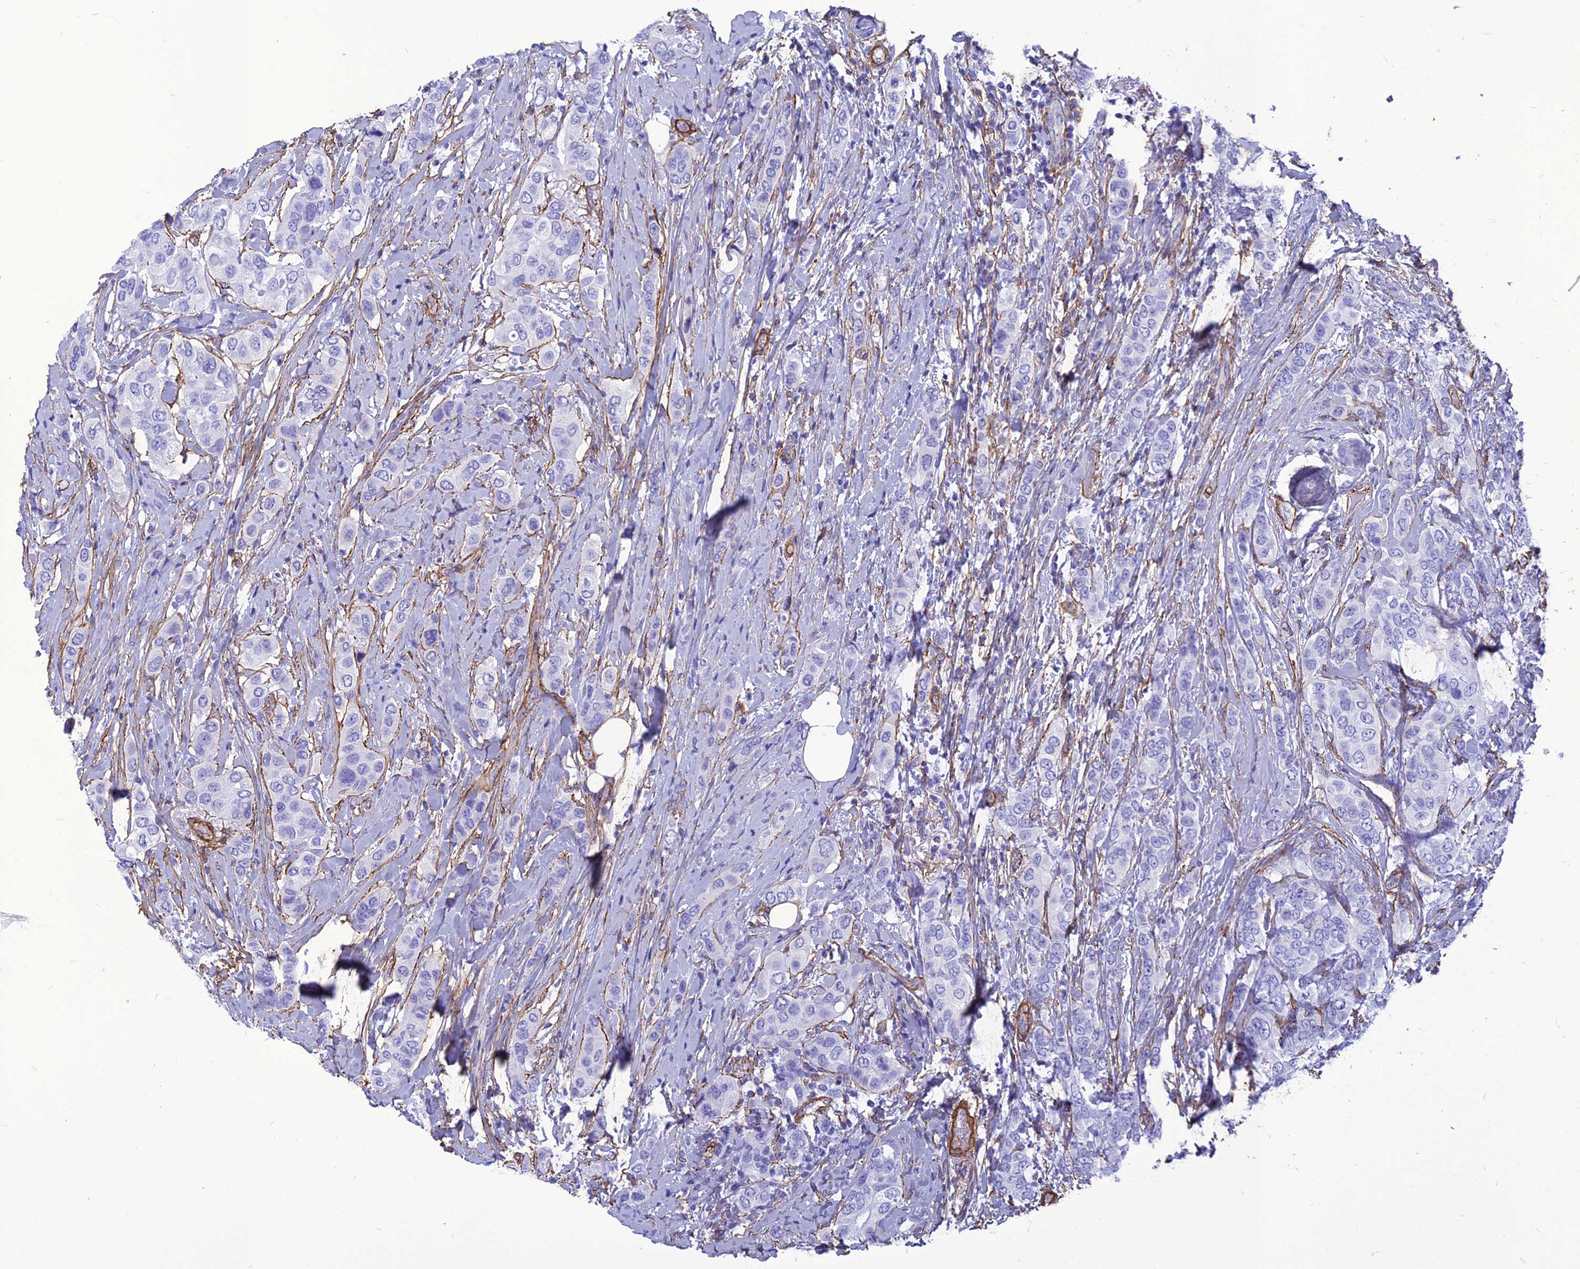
{"staining": {"intensity": "negative", "quantity": "none", "location": "none"}, "tissue": "breast cancer", "cell_type": "Tumor cells", "image_type": "cancer", "snomed": [{"axis": "morphology", "description": "Lobular carcinoma"}, {"axis": "topography", "description": "Breast"}], "caption": "Immunohistochemistry (IHC) of breast cancer reveals no expression in tumor cells. Nuclei are stained in blue.", "gene": "NKD1", "patient": {"sex": "female", "age": 51}}